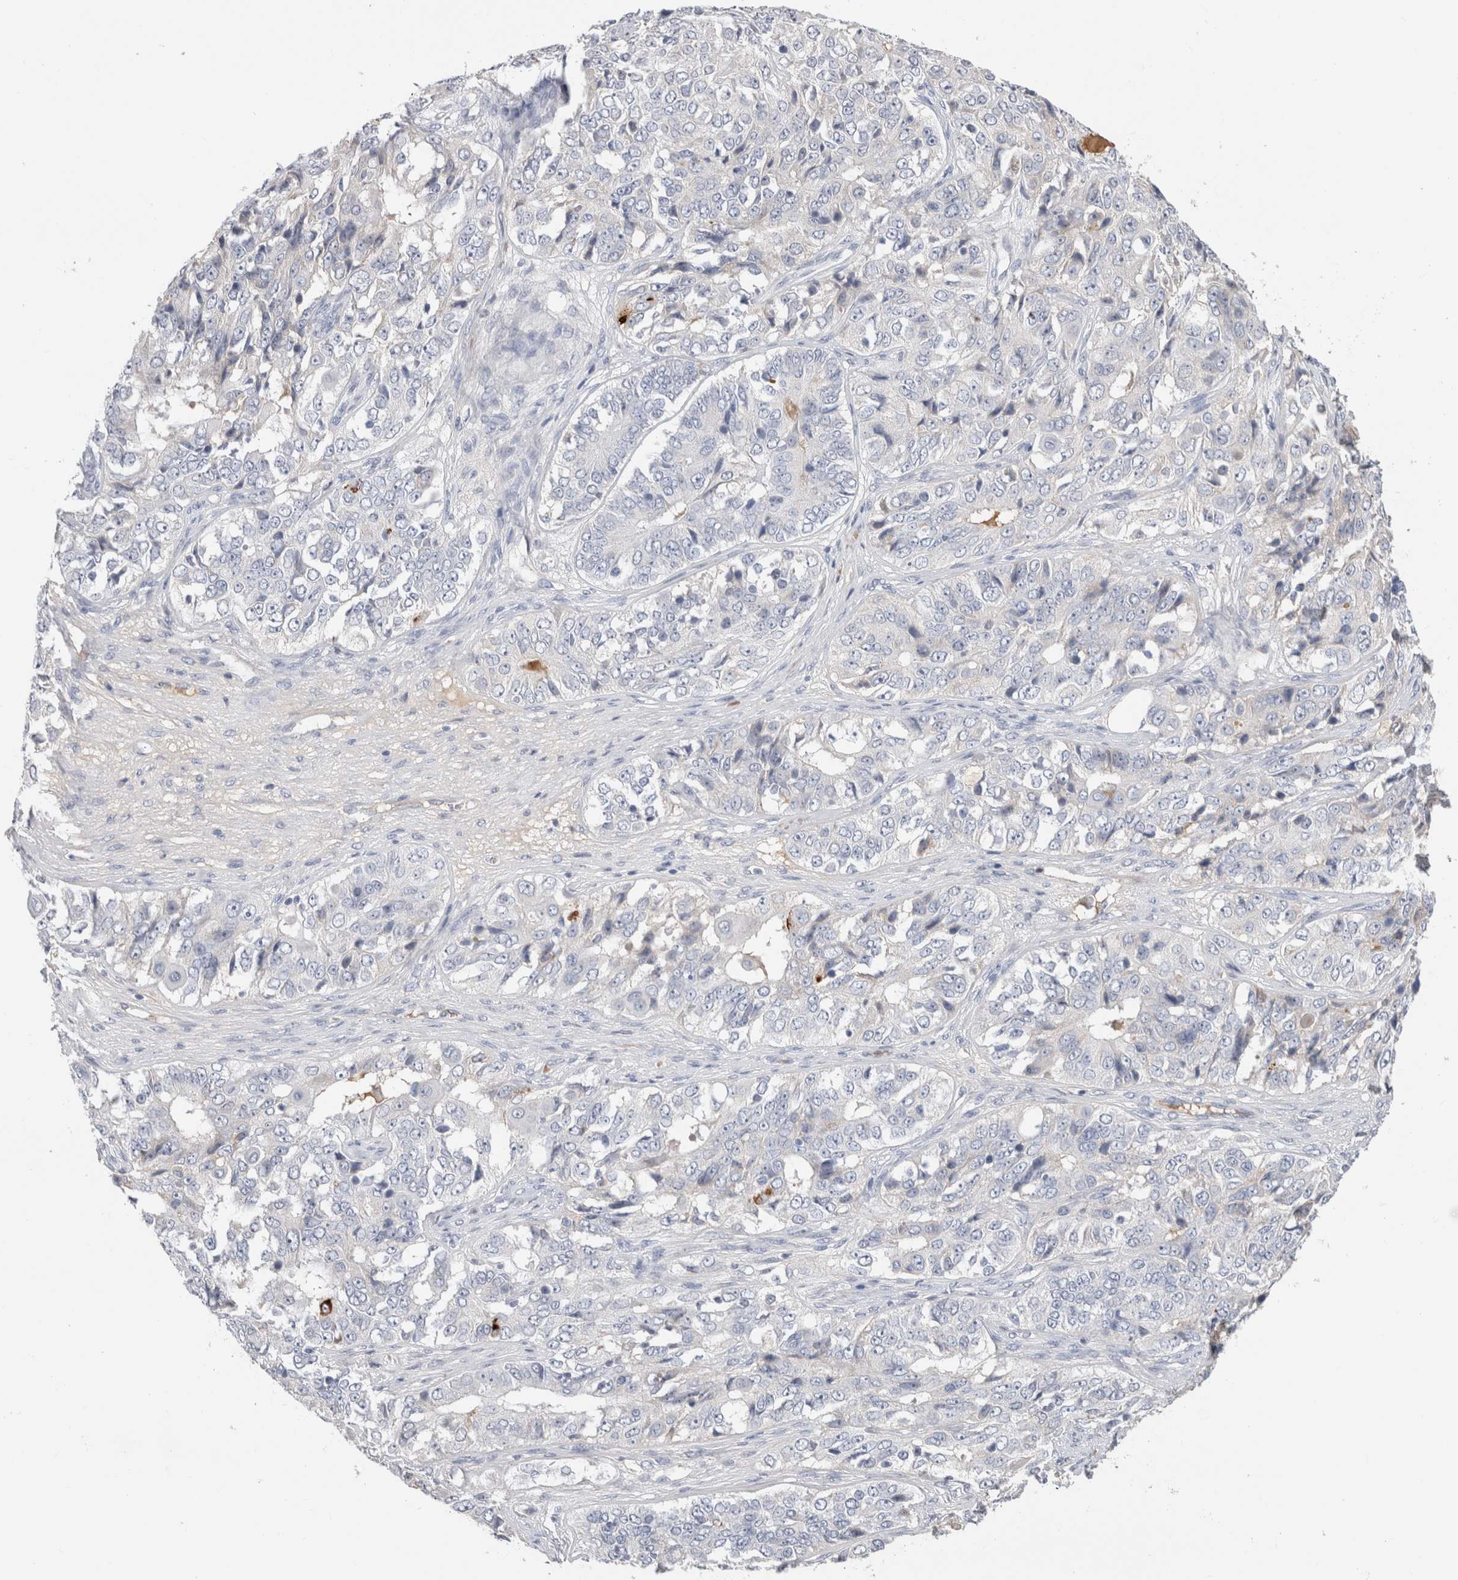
{"staining": {"intensity": "negative", "quantity": "none", "location": "none"}, "tissue": "ovarian cancer", "cell_type": "Tumor cells", "image_type": "cancer", "snomed": [{"axis": "morphology", "description": "Carcinoma, endometroid"}, {"axis": "topography", "description": "Ovary"}], "caption": "Tumor cells show no significant protein expression in ovarian cancer (endometroid carcinoma).", "gene": "SCGB1A1", "patient": {"sex": "female", "age": 51}}